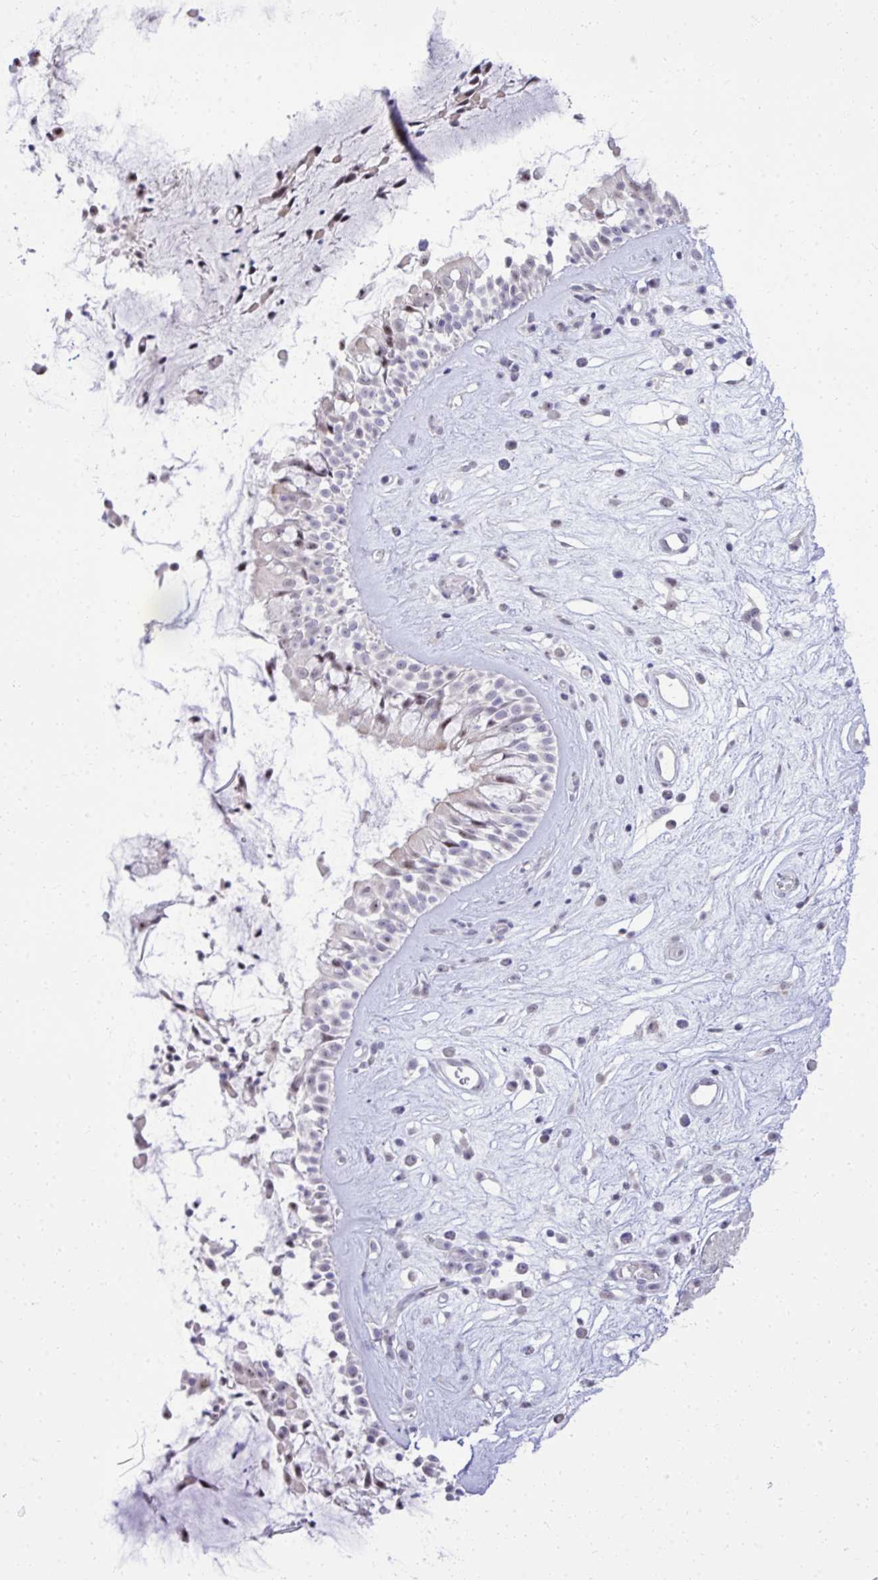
{"staining": {"intensity": "weak", "quantity": "<25%", "location": "nuclear"}, "tissue": "nasopharynx", "cell_type": "Respiratory epithelial cells", "image_type": "normal", "snomed": [{"axis": "morphology", "description": "Normal tissue, NOS"}, {"axis": "topography", "description": "Nasopharynx"}], "caption": "A high-resolution photomicrograph shows immunohistochemistry (IHC) staining of normal nasopharynx, which reveals no significant staining in respiratory epithelial cells.", "gene": "EID3", "patient": {"sex": "male", "age": 32}}